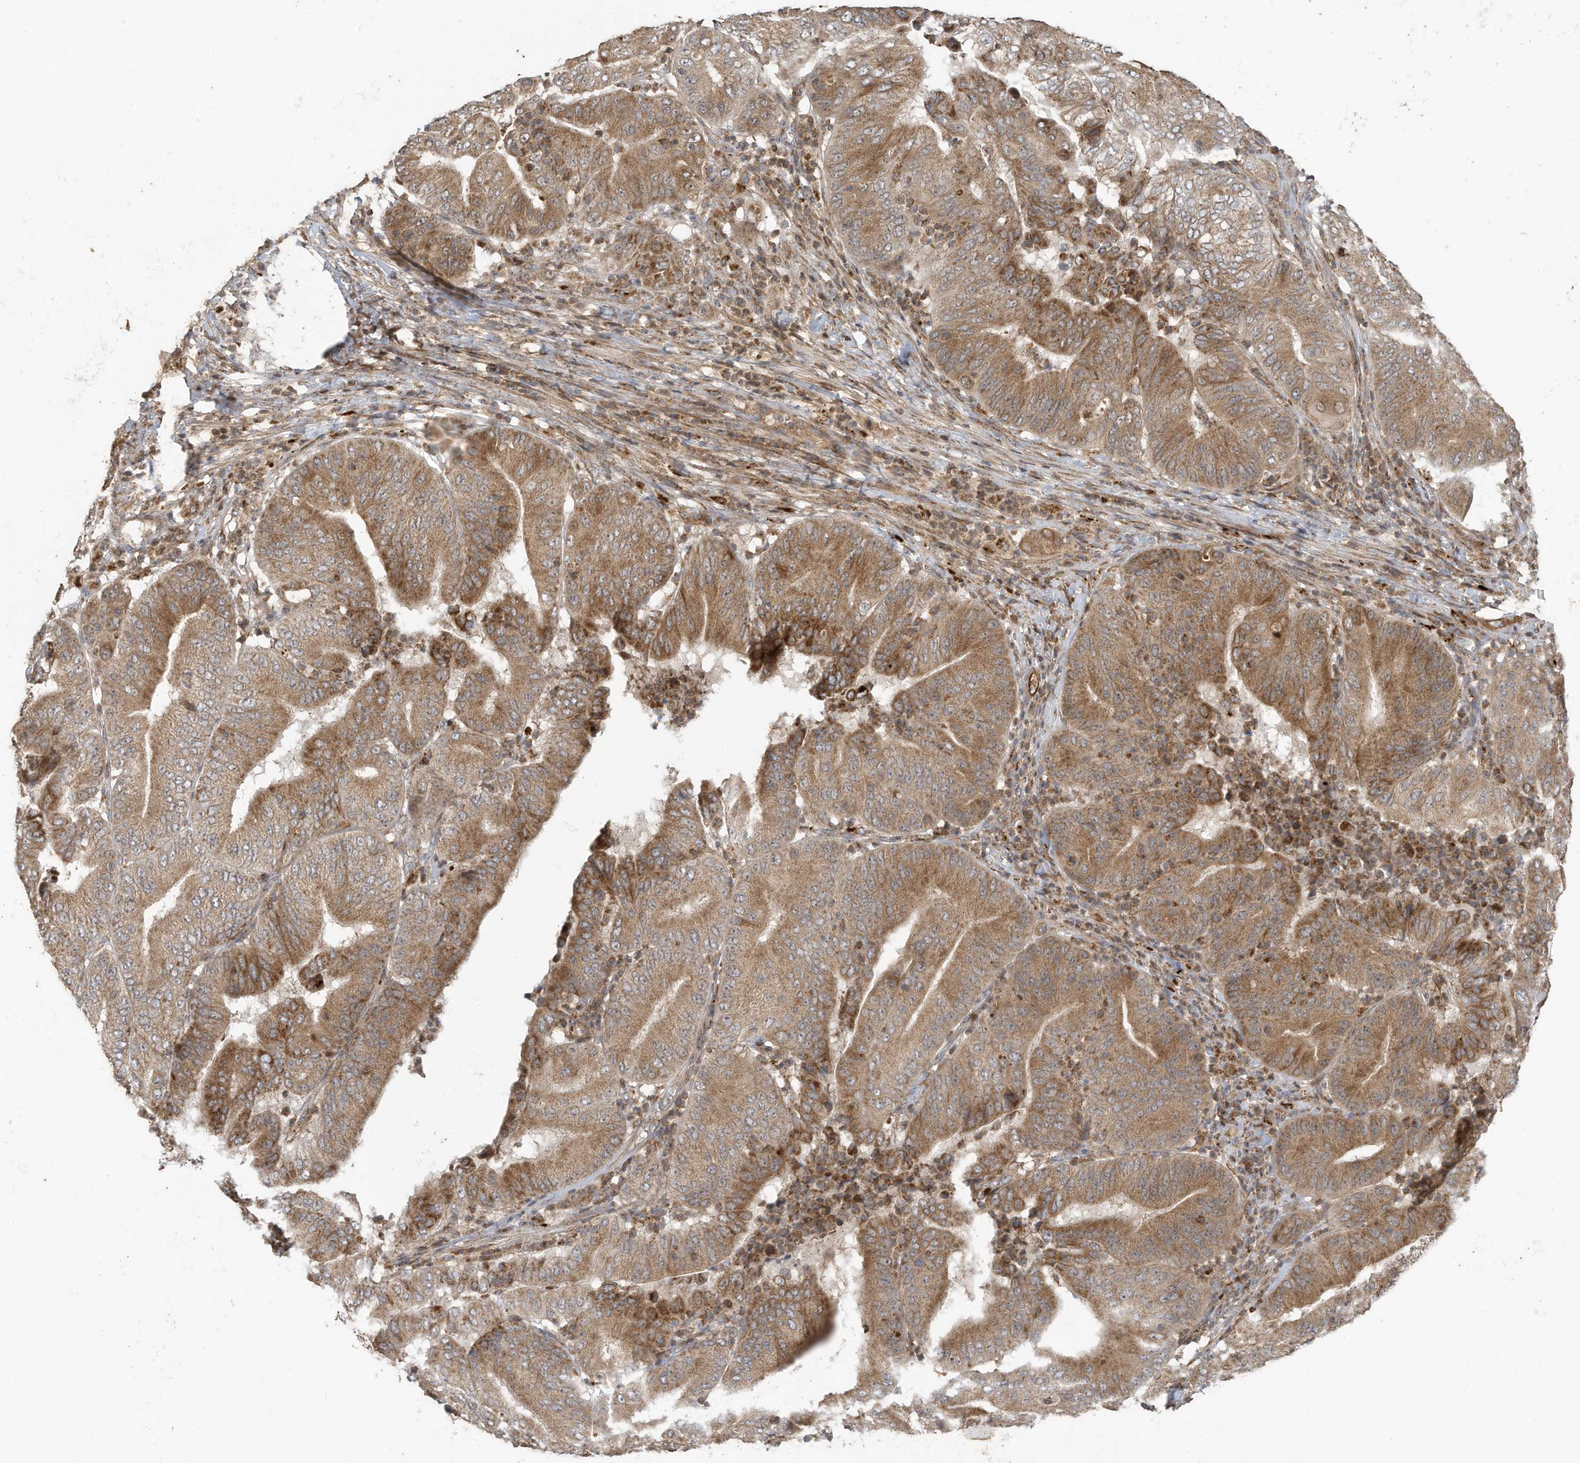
{"staining": {"intensity": "moderate", "quantity": "25%-75%", "location": "cytoplasmic/membranous"}, "tissue": "pancreatic cancer", "cell_type": "Tumor cells", "image_type": "cancer", "snomed": [{"axis": "morphology", "description": "Adenocarcinoma, NOS"}, {"axis": "topography", "description": "Pancreas"}], "caption": "DAB (3,3'-diaminobenzidine) immunohistochemical staining of human adenocarcinoma (pancreatic) shows moderate cytoplasmic/membranous protein positivity in about 25%-75% of tumor cells. The staining was performed using DAB (3,3'-diaminobenzidine) to visualize the protein expression in brown, while the nuclei were stained in blue with hematoxylin (Magnification: 20x).", "gene": "C2orf74", "patient": {"sex": "female", "age": 77}}